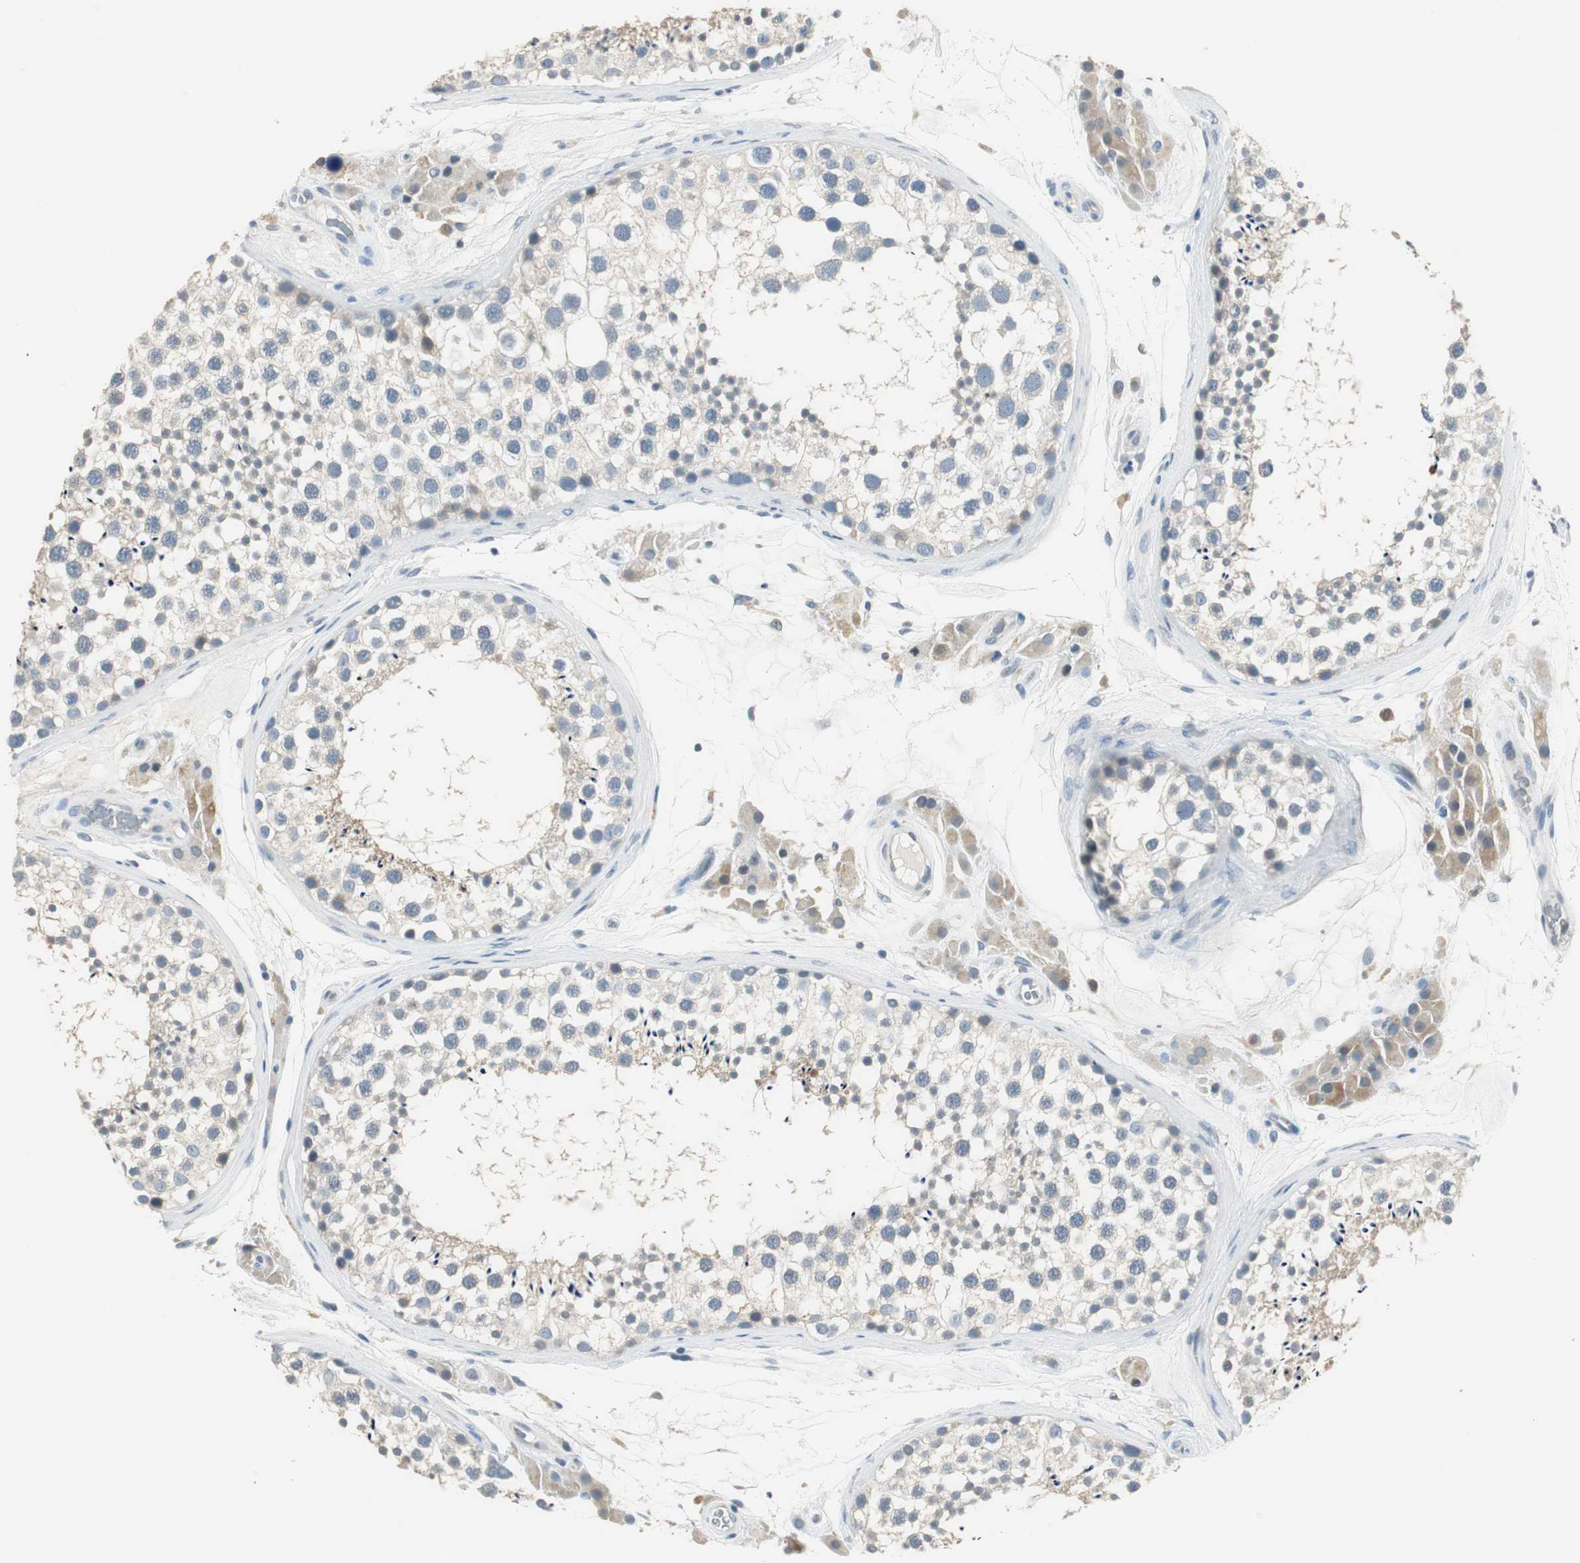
{"staining": {"intensity": "weak", "quantity": "<25%", "location": "cytoplasmic/membranous"}, "tissue": "testis", "cell_type": "Cells in seminiferous ducts", "image_type": "normal", "snomed": [{"axis": "morphology", "description": "Normal tissue, NOS"}, {"axis": "topography", "description": "Testis"}], "caption": "A high-resolution micrograph shows immunohistochemistry staining of normal testis, which displays no significant positivity in cells in seminiferous ducts.", "gene": "MSTO1", "patient": {"sex": "male", "age": 46}}